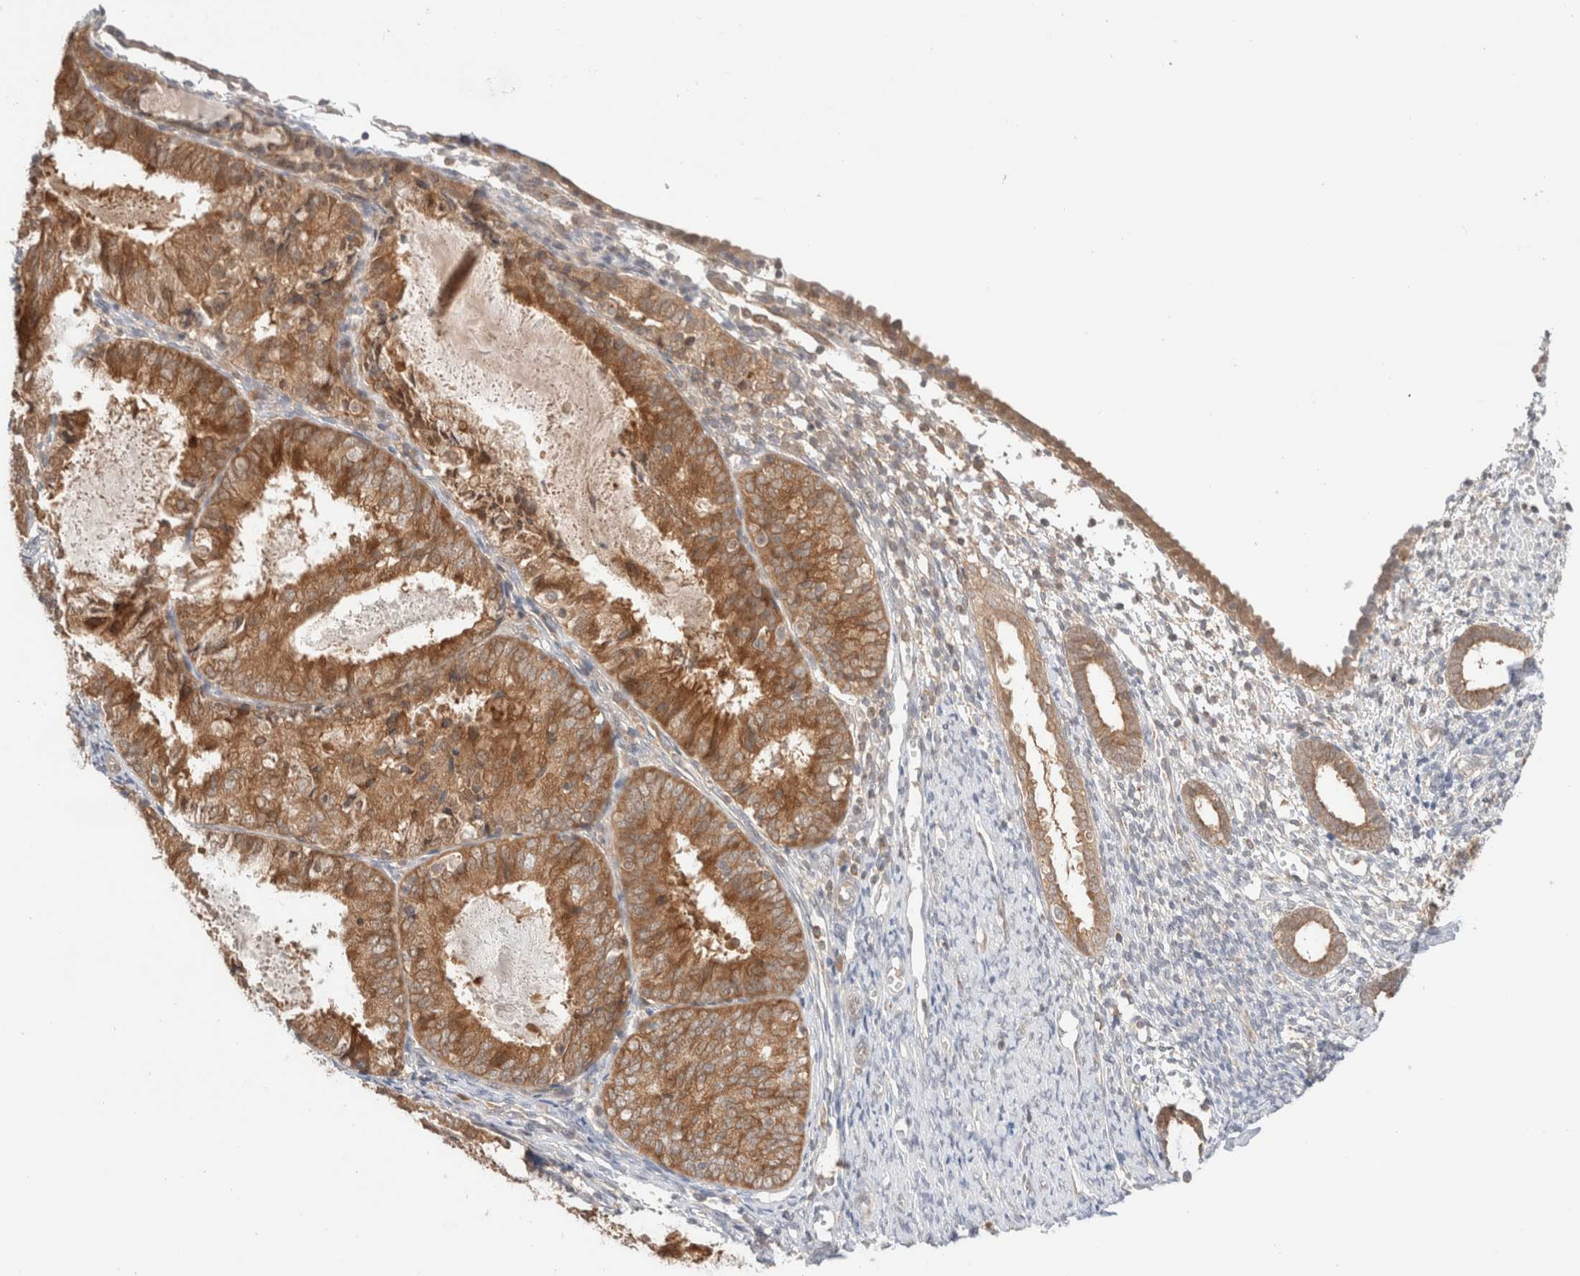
{"staining": {"intensity": "negative", "quantity": "none", "location": "none"}, "tissue": "endometrium", "cell_type": "Cells in endometrial stroma", "image_type": "normal", "snomed": [{"axis": "morphology", "description": "Normal tissue, NOS"}, {"axis": "morphology", "description": "Adenocarcinoma, NOS"}, {"axis": "topography", "description": "Endometrium"}], "caption": "Immunohistochemistry image of benign endometrium: endometrium stained with DAB (3,3'-diaminobenzidine) reveals no significant protein positivity in cells in endometrial stroma.", "gene": "XKR4", "patient": {"sex": "female", "age": 57}}